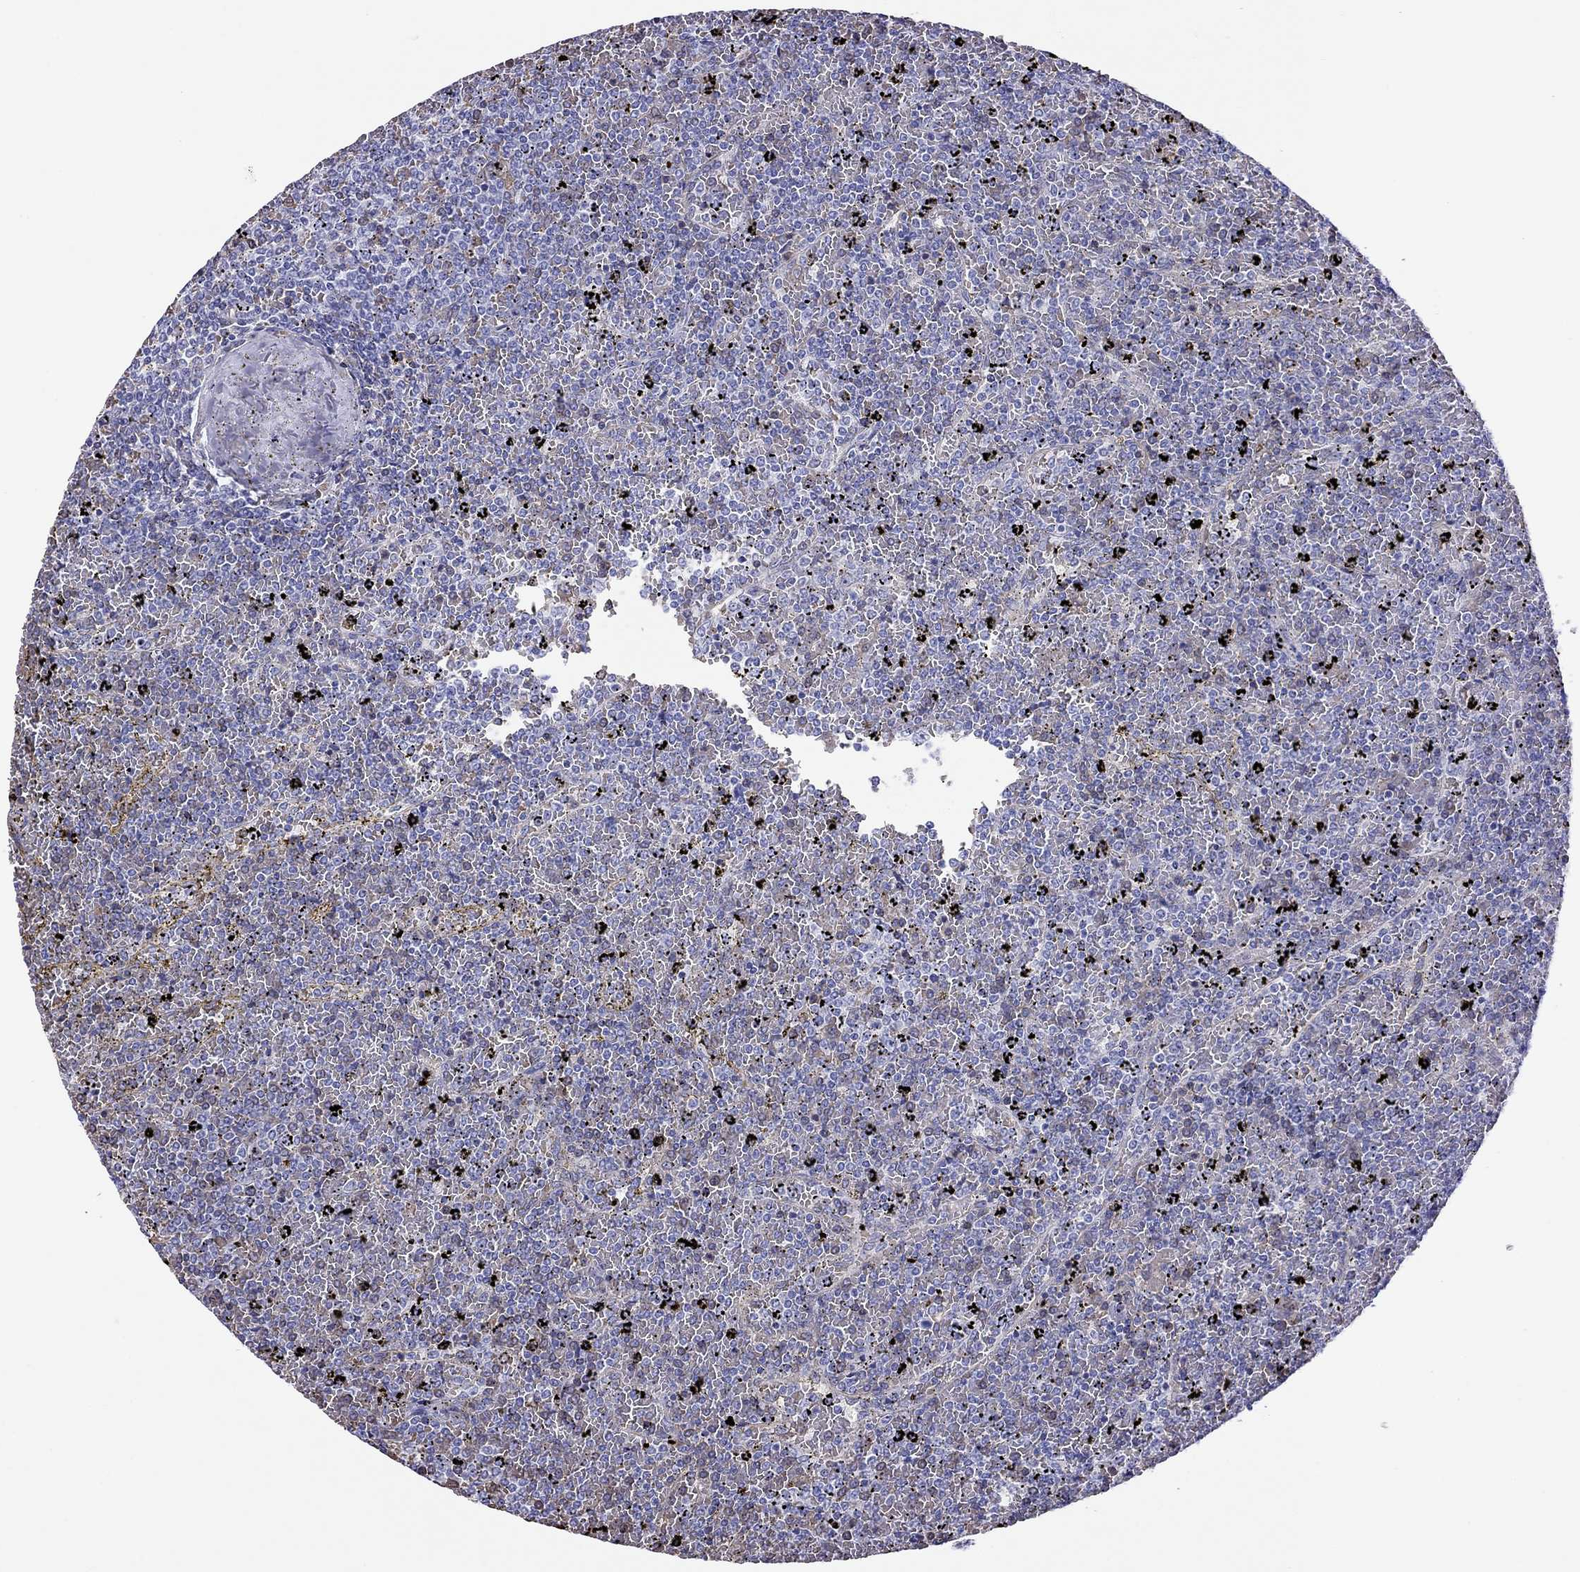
{"staining": {"intensity": "negative", "quantity": "none", "location": "none"}, "tissue": "lymphoma", "cell_type": "Tumor cells", "image_type": "cancer", "snomed": [{"axis": "morphology", "description": "Malignant lymphoma, non-Hodgkin's type, Low grade"}, {"axis": "topography", "description": "Spleen"}], "caption": "Micrograph shows no significant protein expression in tumor cells of low-grade malignant lymphoma, non-Hodgkin's type.", "gene": "PTPRN", "patient": {"sex": "female", "age": 77}}